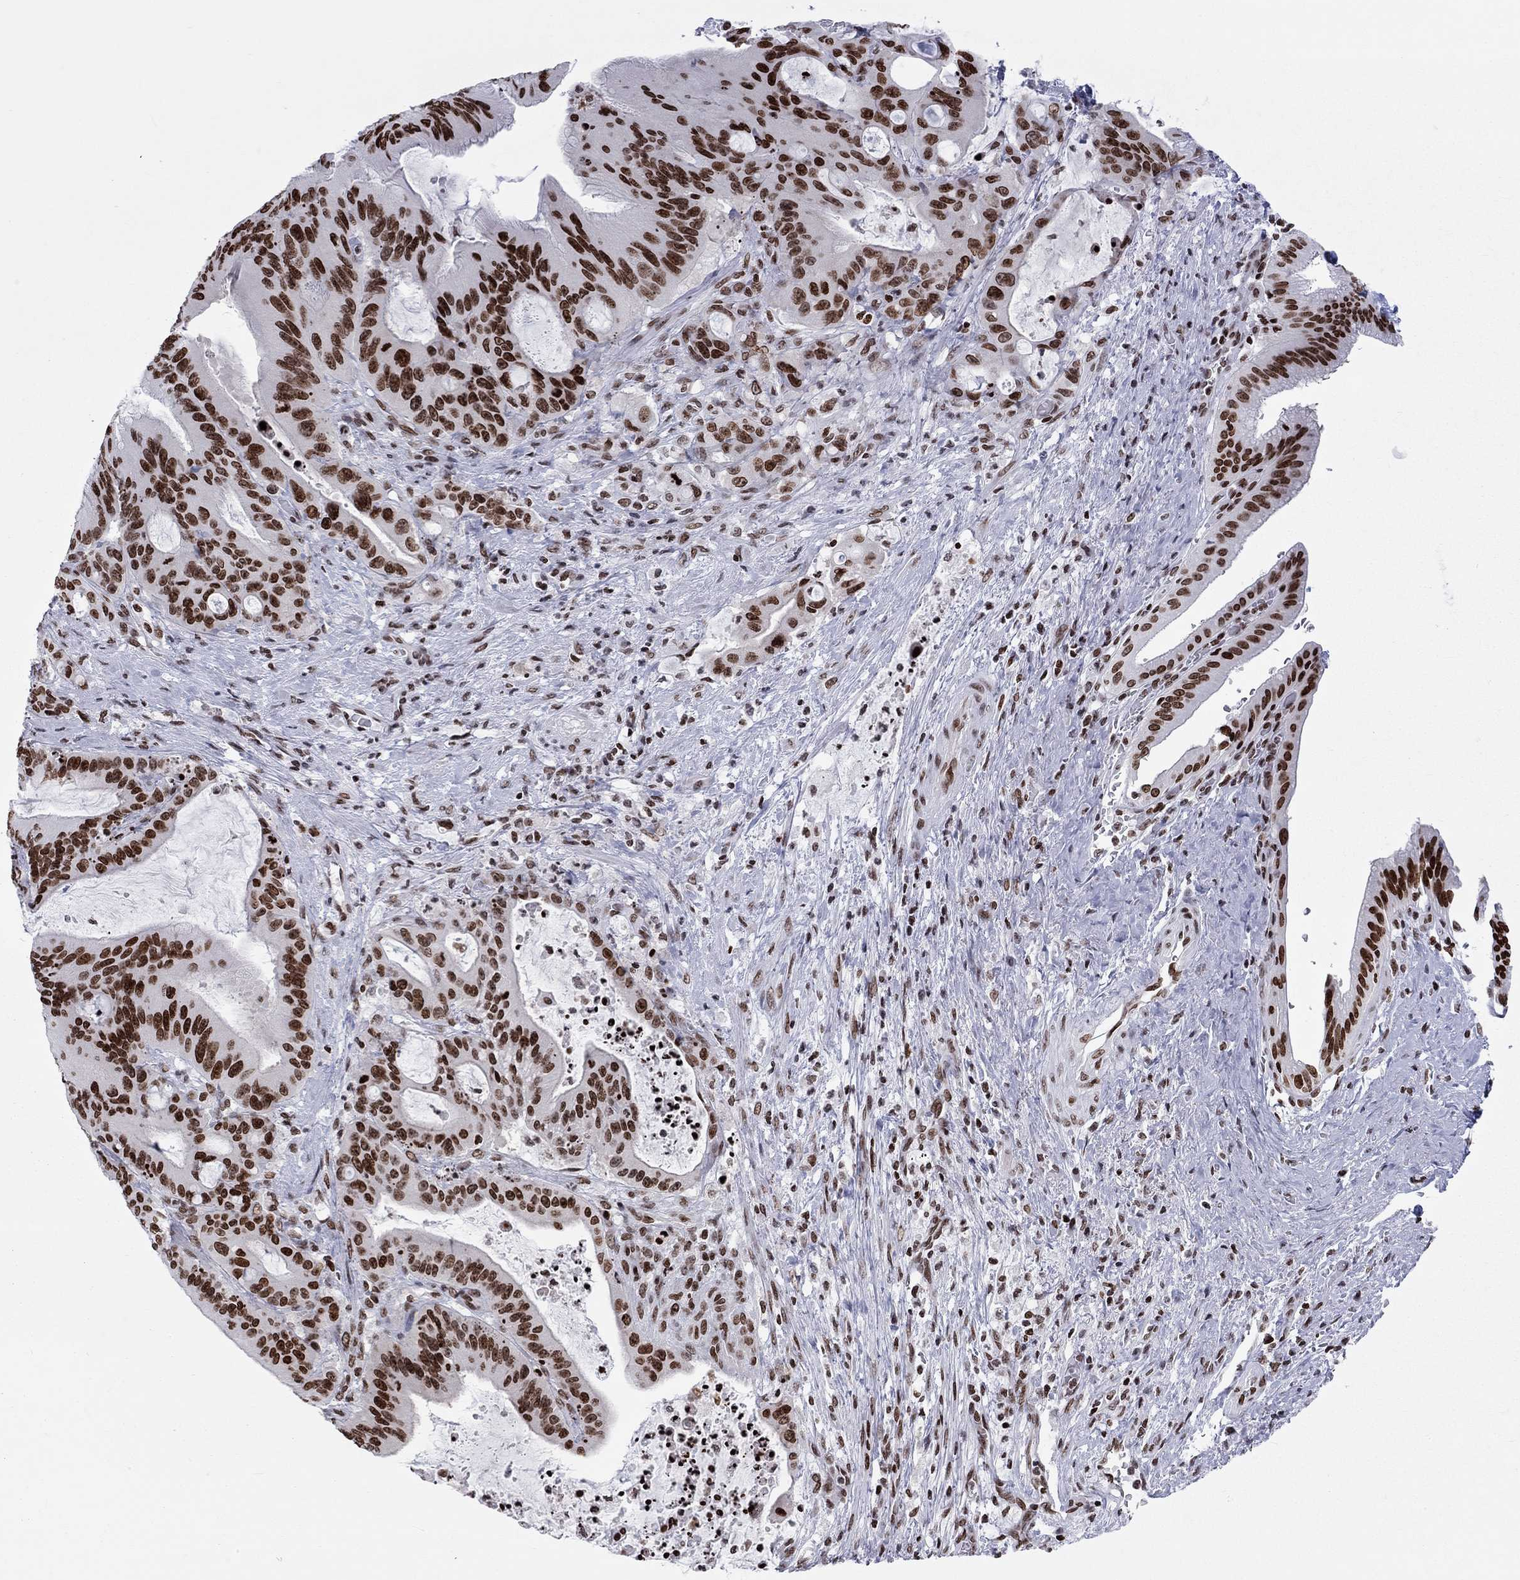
{"staining": {"intensity": "strong", "quantity": ">75%", "location": "nuclear"}, "tissue": "liver cancer", "cell_type": "Tumor cells", "image_type": "cancer", "snomed": [{"axis": "morphology", "description": "Cholangiocarcinoma"}, {"axis": "topography", "description": "Liver"}], "caption": "Immunohistochemical staining of human cholangiocarcinoma (liver) demonstrates high levels of strong nuclear protein expression in about >75% of tumor cells.", "gene": "H2AX", "patient": {"sex": "female", "age": 73}}